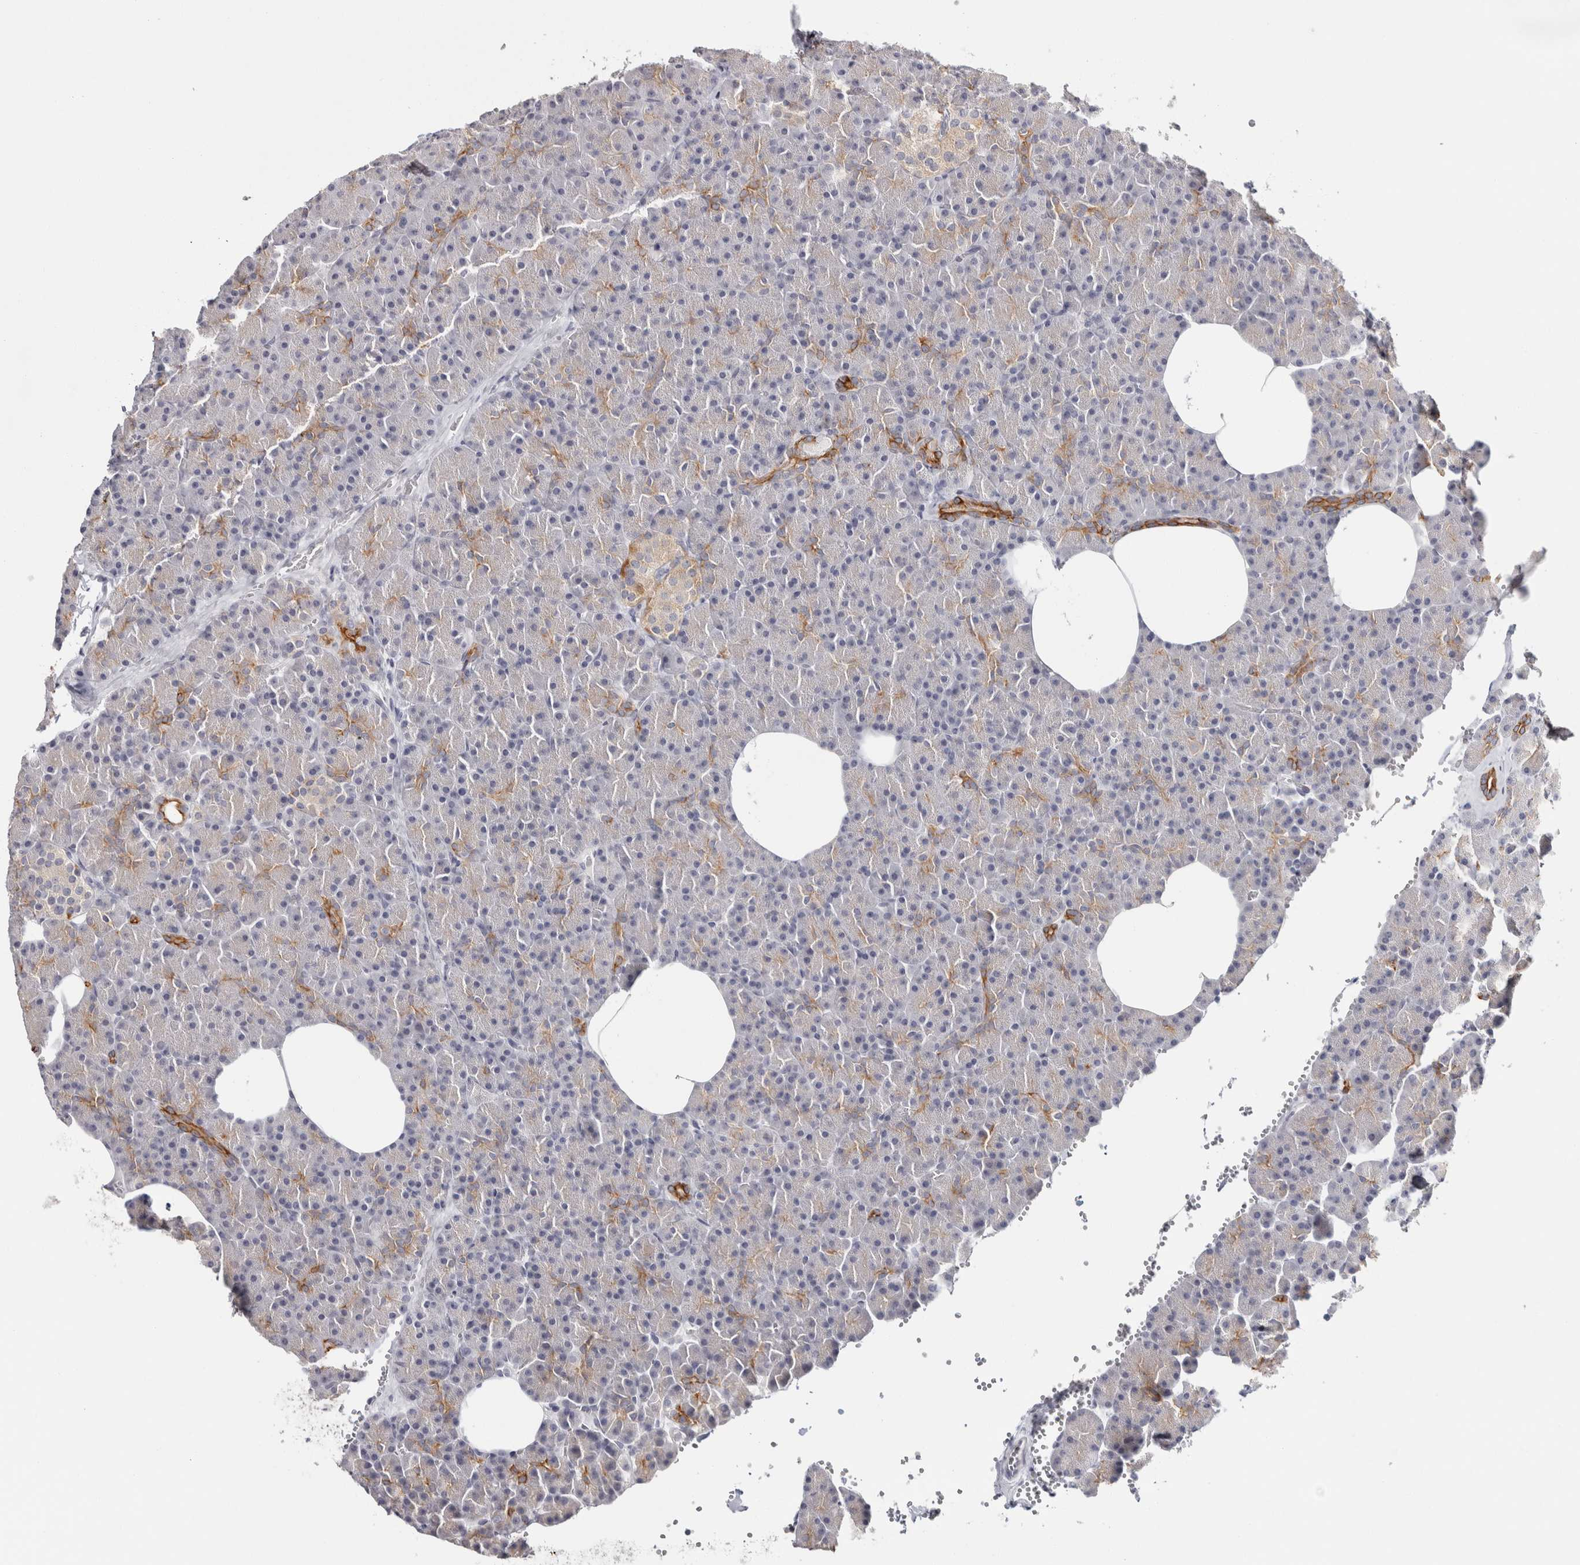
{"staining": {"intensity": "strong", "quantity": "<25%", "location": "cytoplasmic/membranous"}, "tissue": "pancreas", "cell_type": "Exocrine glandular cells", "image_type": "normal", "snomed": [{"axis": "morphology", "description": "Normal tissue, NOS"}, {"axis": "morphology", "description": "Carcinoid, malignant, NOS"}, {"axis": "topography", "description": "Pancreas"}], "caption": "A medium amount of strong cytoplasmic/membranous positivity is identified in approximately <25% of exocrine glandular cells in normal pancreas. (DAB (3,3'-diaminobenzidine) IHC, brown staining for protein, blue staining for nuclei).", "gene": "RPH3AL", "patient": {"sex": "female", "age": 35}}